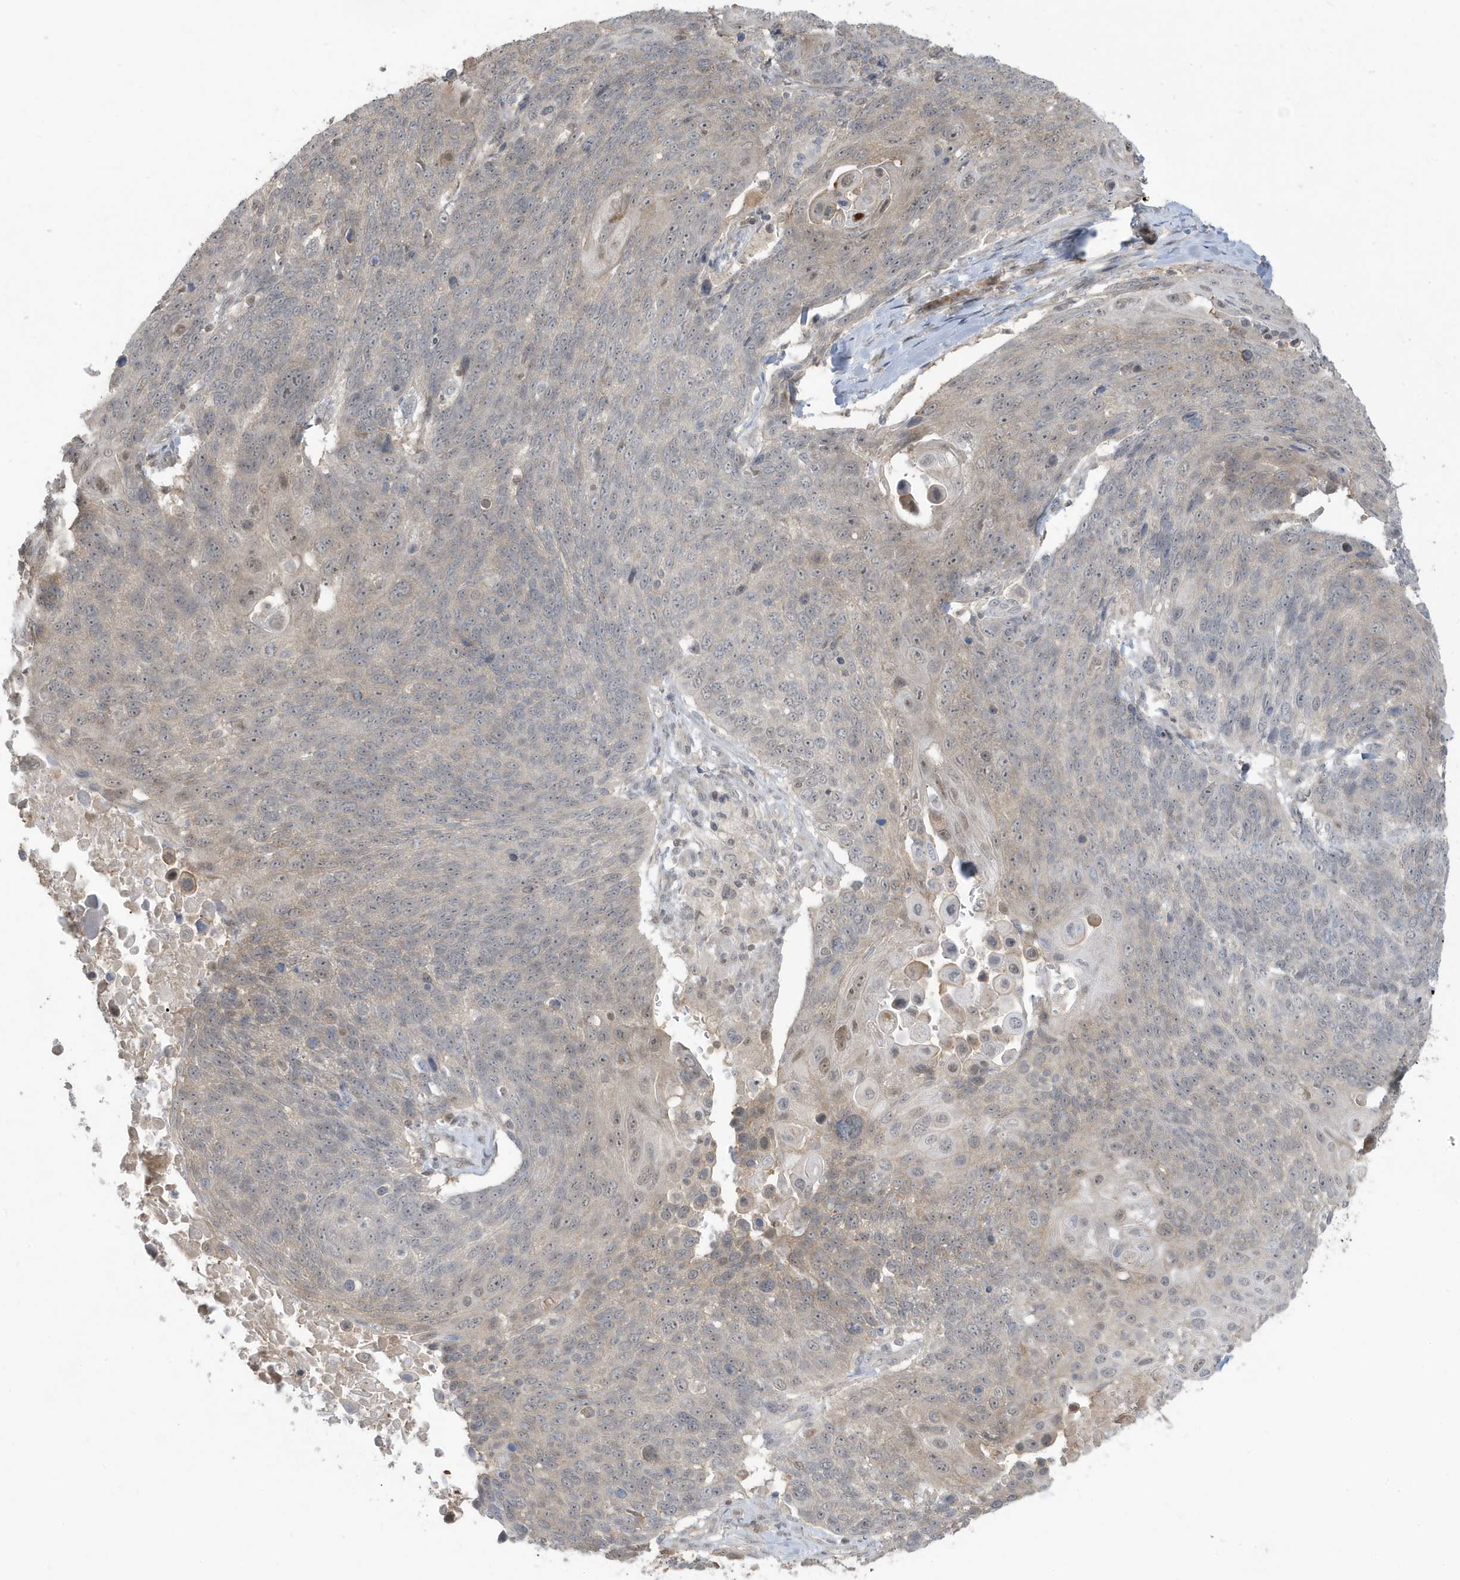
{"staining": {"intensity": "weak", "quantity": "25%-75%", "location": "cytoplasmic/membranous,nuclear"}, "tissue": "lung cancer", "cell_type": "Tumor cells", "image_type": "cancer", "snomed": [{"axis": "morphology", "description": "Squamous cell carcinoma, NOS"}, {"axis": "topography", "description": "Lung"}], "caption": "A brown stain labels weak cytoplasmic/membranous and nuclear positivity of a protein in human lung squamous cell carcinoma tumor cells. (brown staining indicates protein expression, while blue staining denotes nuclei).", "gene": "PRRT3", "patient": {"sex": "male", "age": 66}}